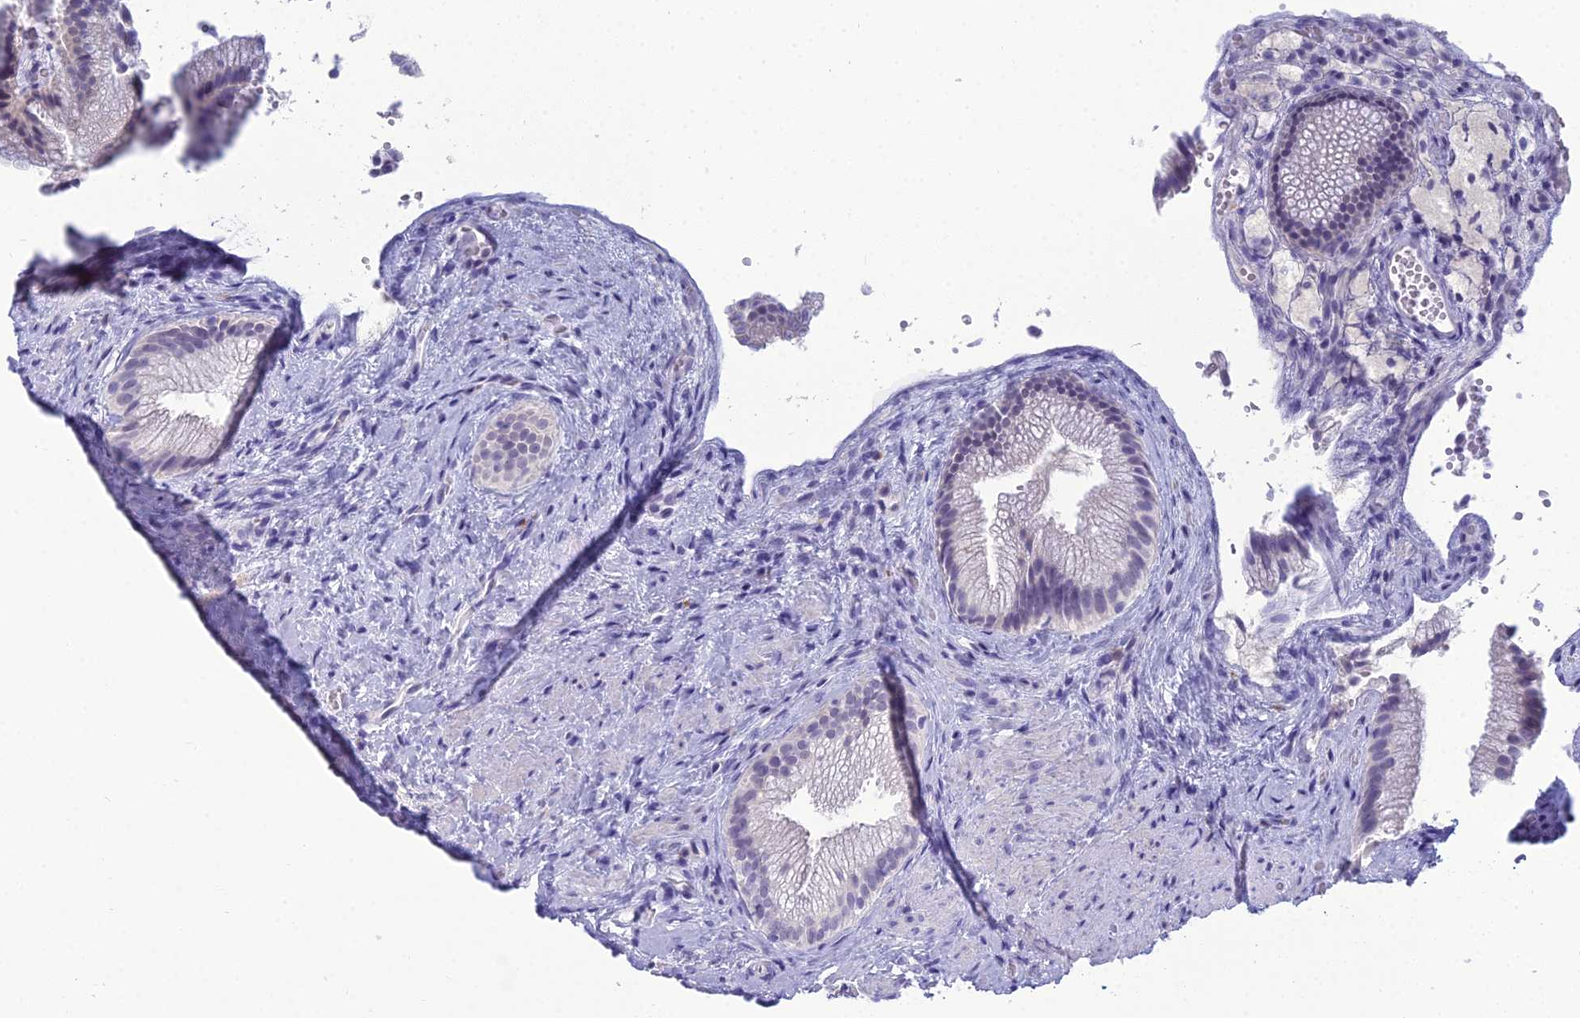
{"staining": {"intensity": "weak", "quantity": "<25%", "location": "cytoplasmic/membranous"}, "tissue": "gallbladder", "cell_type": "Glandular cells", "image_type": "normal", "snomed": [{"axis": "morphology", "description": "Normal tissue, NOS"}, {"axis": "morphology", "description": "Inflammation, NOS"}, {"axis": "topography", "description": "Gallbladder"}], "caption": "Micrograph shows no significant protein expression in glandular cells of normal gallbladder. (Immunohistochemistry, brightfield microscopy, high magnification).", "gene": "MUC13", "patient": {"sex": "male", "age": 51}}